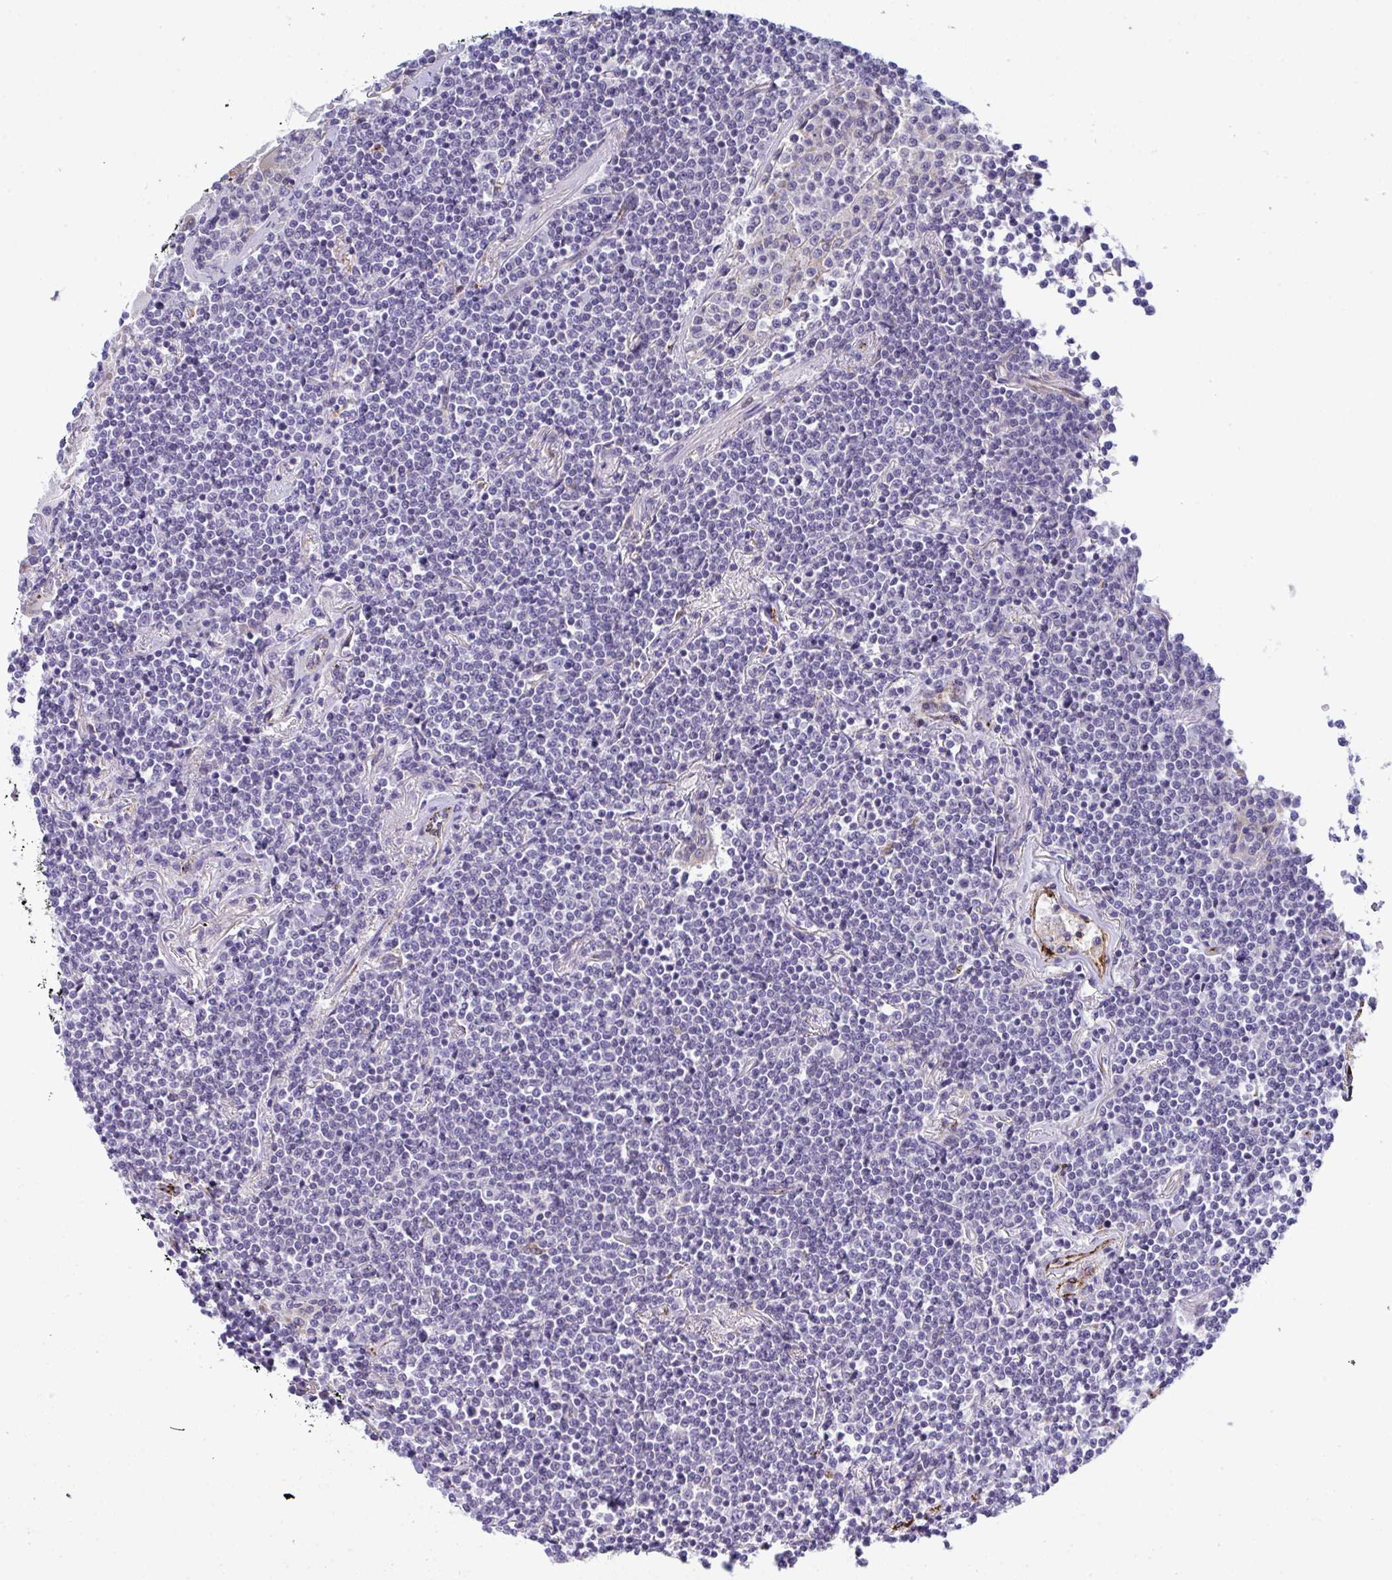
{"staining": {"intensity": "negative", "quantity": "none", "location": "none"}, "tissue": "lymphoma", "cell_type": "Tumor cells", "image_type": "cancer", "snomed": [{"axis": "morphology", "description": "Malignant lymphoma, non-Hodgkin's type, Low grade"}, {"axis": "topography", "description": "Lung"}], "caption": "A high-resolution image shows IHC staining of lymphoma, which reveals no significant staining in tumor cells. The staining is performed using DAB (3,3'-diaminobenzidine) brown chromogen with nuclei counter-stained in using hematoxylin.", "gene": "TOR1AIP2", "patient": {"sex": "female", "age": 71}}